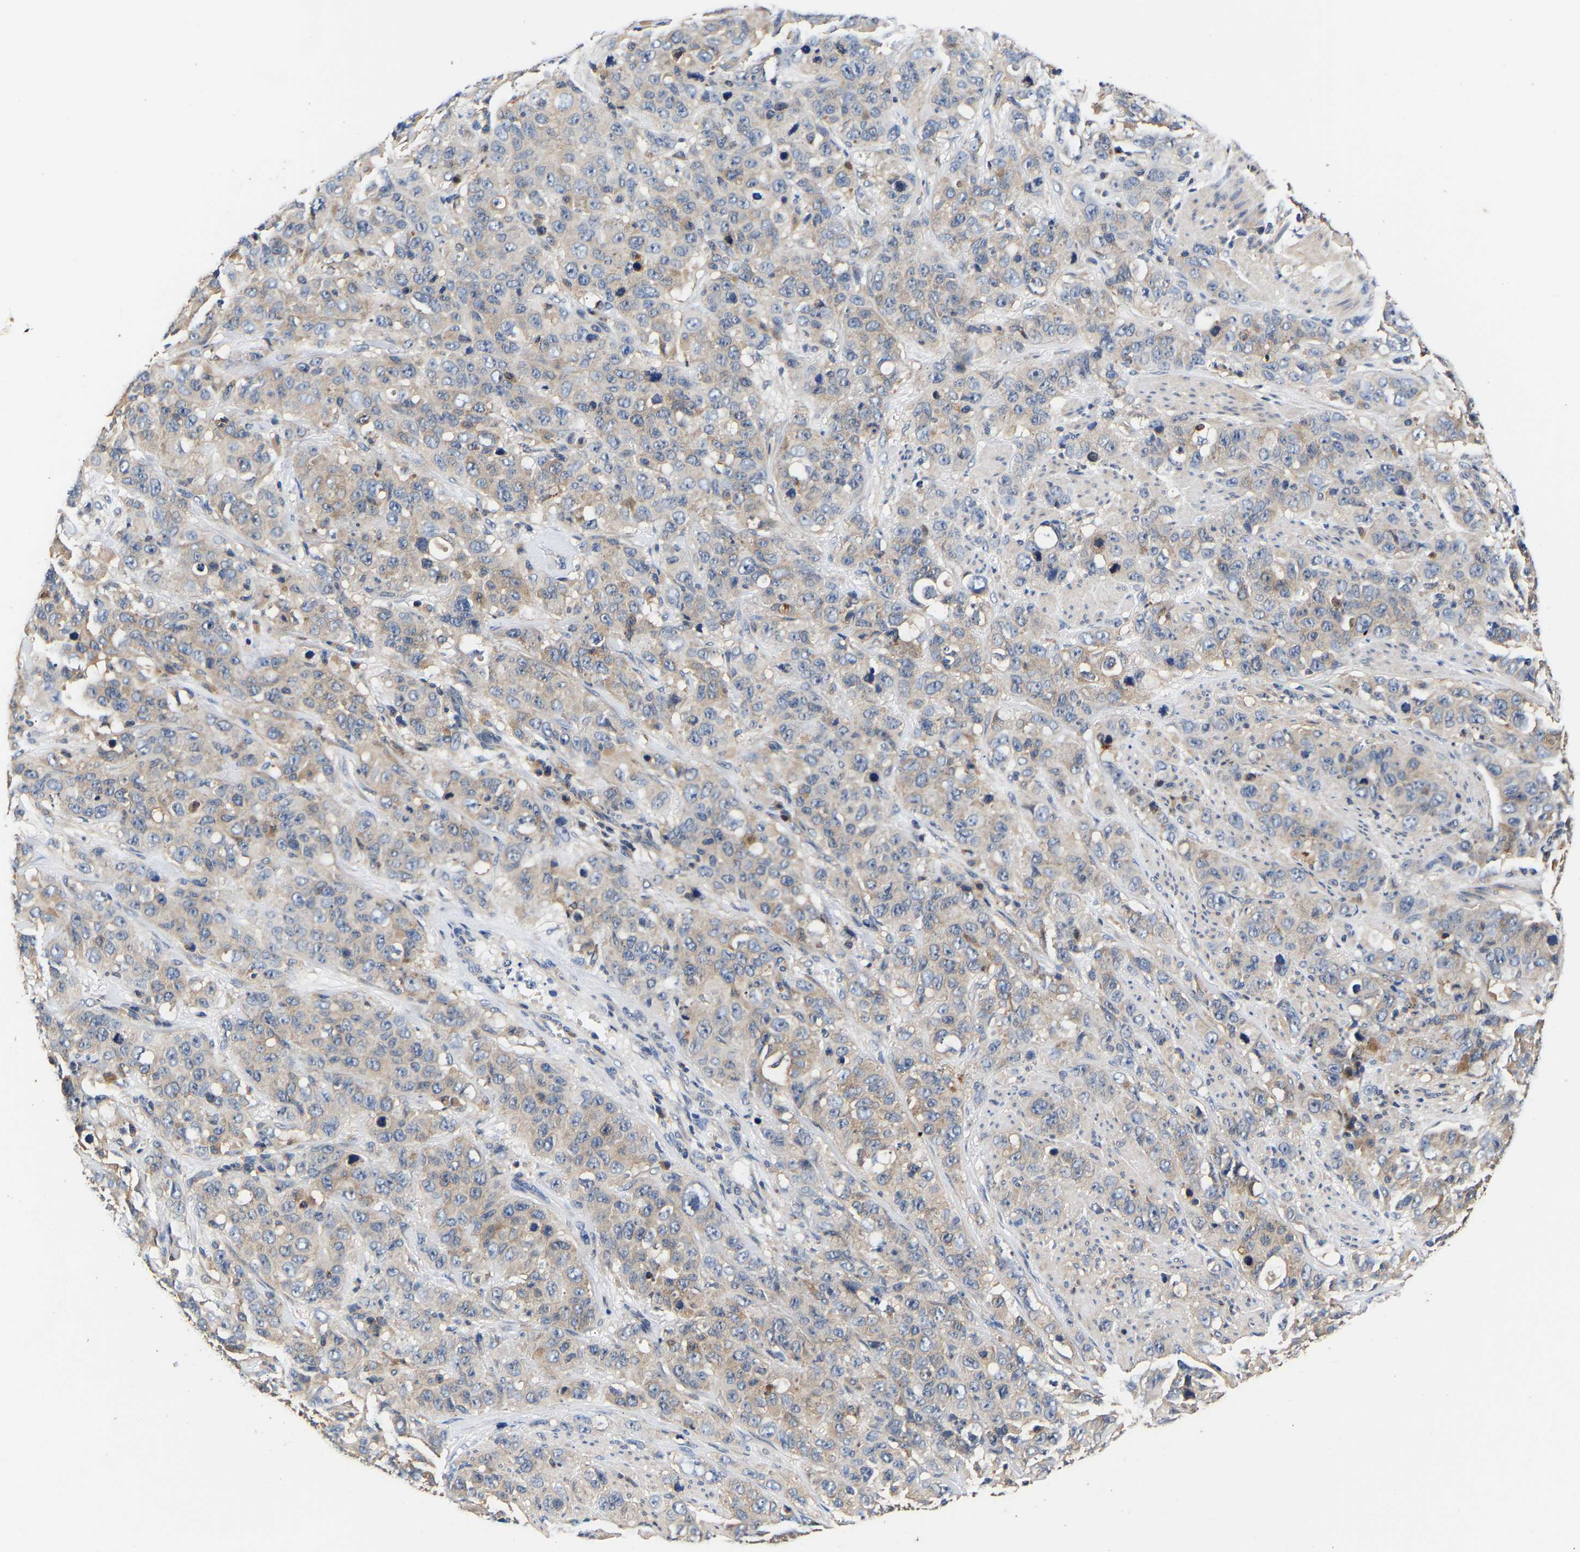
{"staining": {"intensity": "weak", "quantity": "25%-75%", "location": "cytoplasmic/membranous"}, "tissue": "stomach cancer", "cell_type": "Tumor cells", "image_type": "cancer", "snomed": [{"axis": "morphology", "description": "Adenocarcinoma, NOS"}, {"axis": "topography", "description": "Stomach"}], "caption": "Protein staining of stomach cancer (adenocarcinoma) tissue demonstrates weak cytoplasmic/membranous staining in about 25%-75% of tumor cells. (DAB IHC with brightfield microscopy, high magnification).", "gene": "LRBA", "patient": {"sex": "male", "age": 48}}